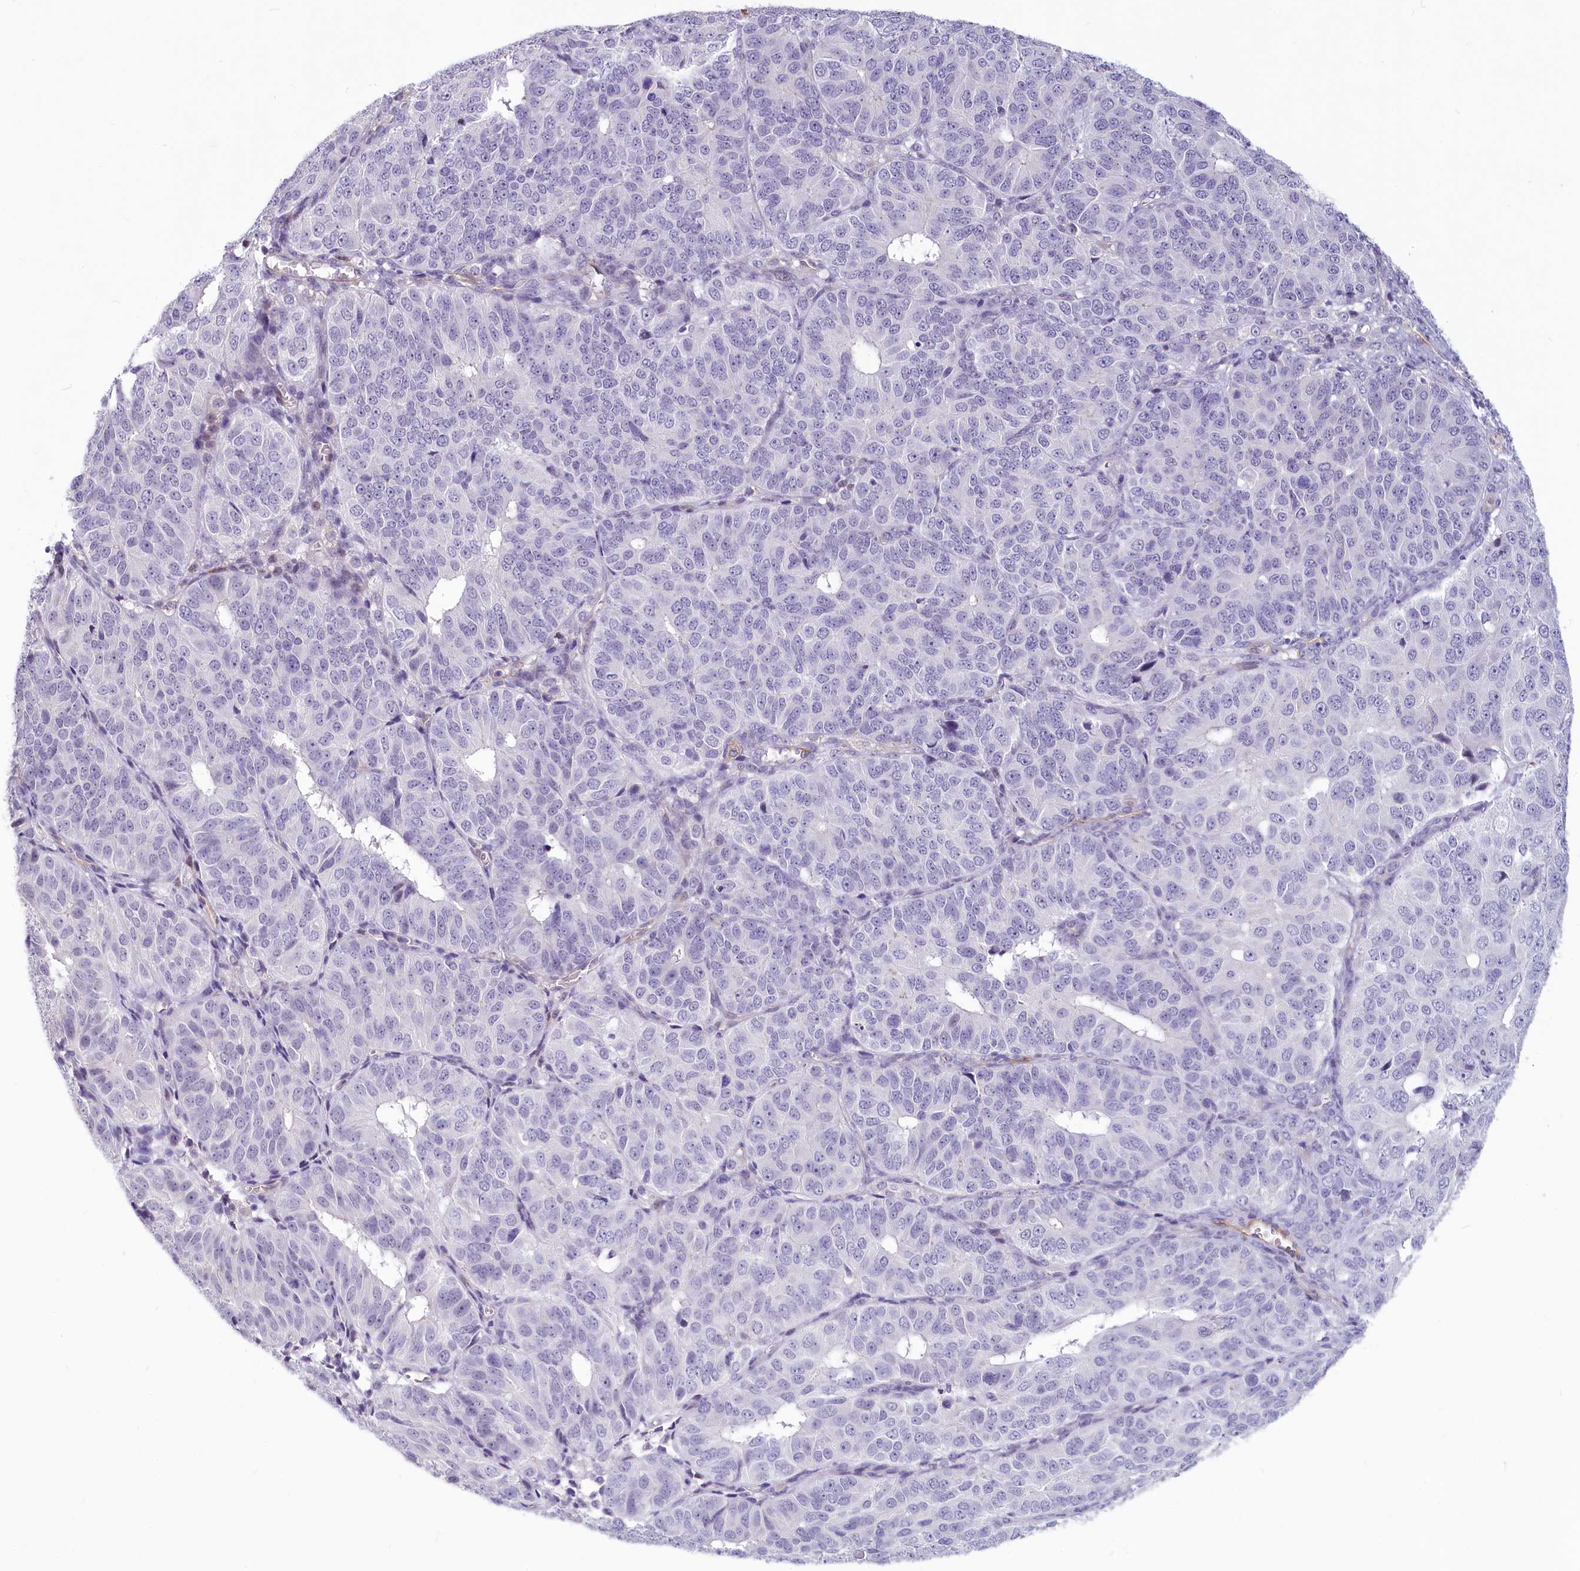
{"staining": {"intensity": "negative", "quantity": "none", "location": "none"}, "tissue": "ovarian cancer", "cell_type": "Tumor cells", "image_type": "cancer", "snomed": [{"axis": "morphology", "description": "Carcinoma, endometroid"}, {"axis": "topography", "description": "Ovary"}], "caption": "Tumor cells are negative for protein expression in human ovarian cancer (endometroid carcinoma). (DAB (3,3'-diaminobenzidine) IHC visualized using brightfield microscopy, high magnification).", "gene": "PROCR", "patient": {"sex": "female", "age": 51}}